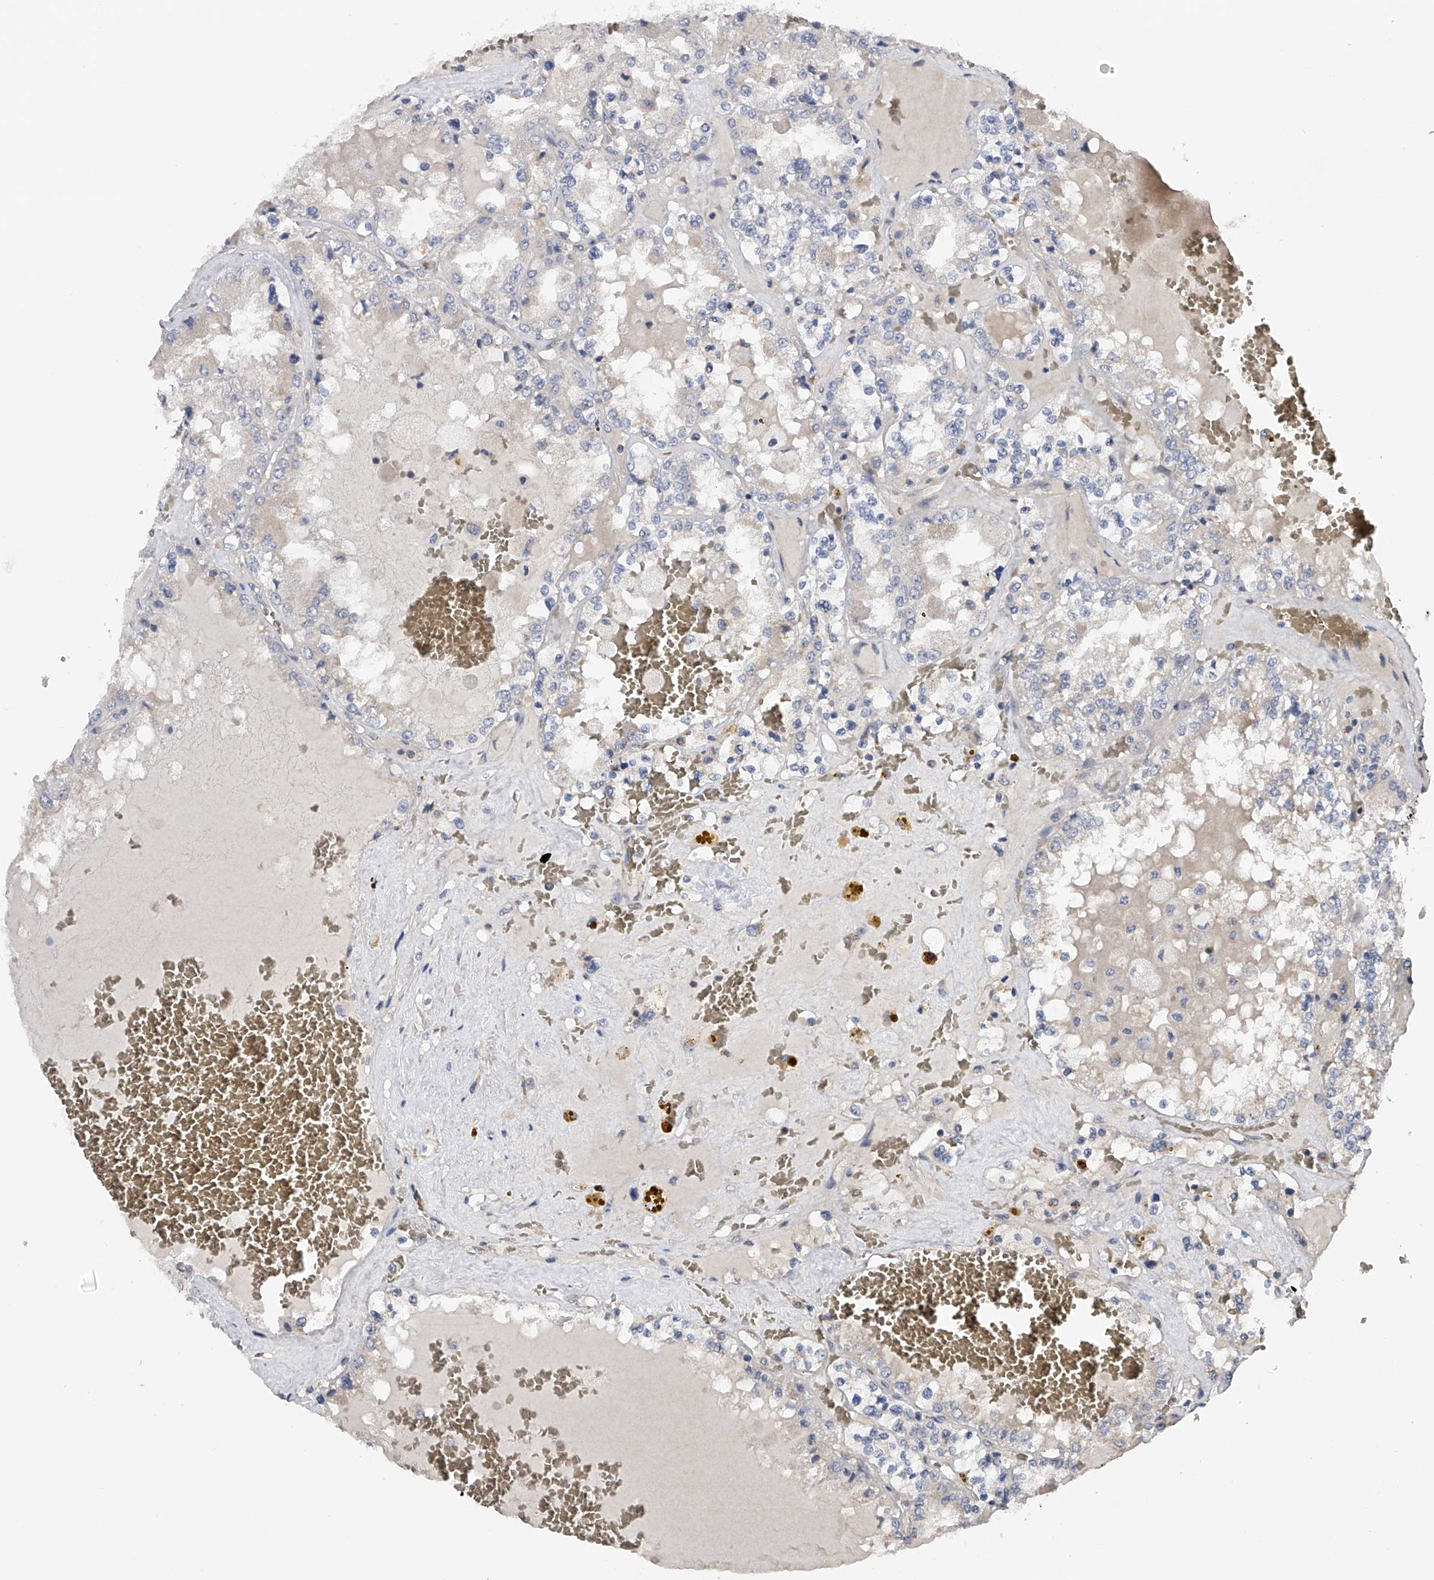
{"staining": {"intensity": "negative", "quantity": "none", "location": "none"}, "tissue": "renal cancer", "cell_type": "Tumor cells", "image_type": "cancer", "snomed": [{"axis": "morphology", "description": "Adenocarcinoma, NOS"}, {"axis": "topography", "description": "Kidney"}], "caption": "Renal cancer (adenocarcinoma) stained for a protein using IHC reveals no expression tumor cells.", "gene": "CFAP298", "patient": {"sex": "female", "age": 56}}